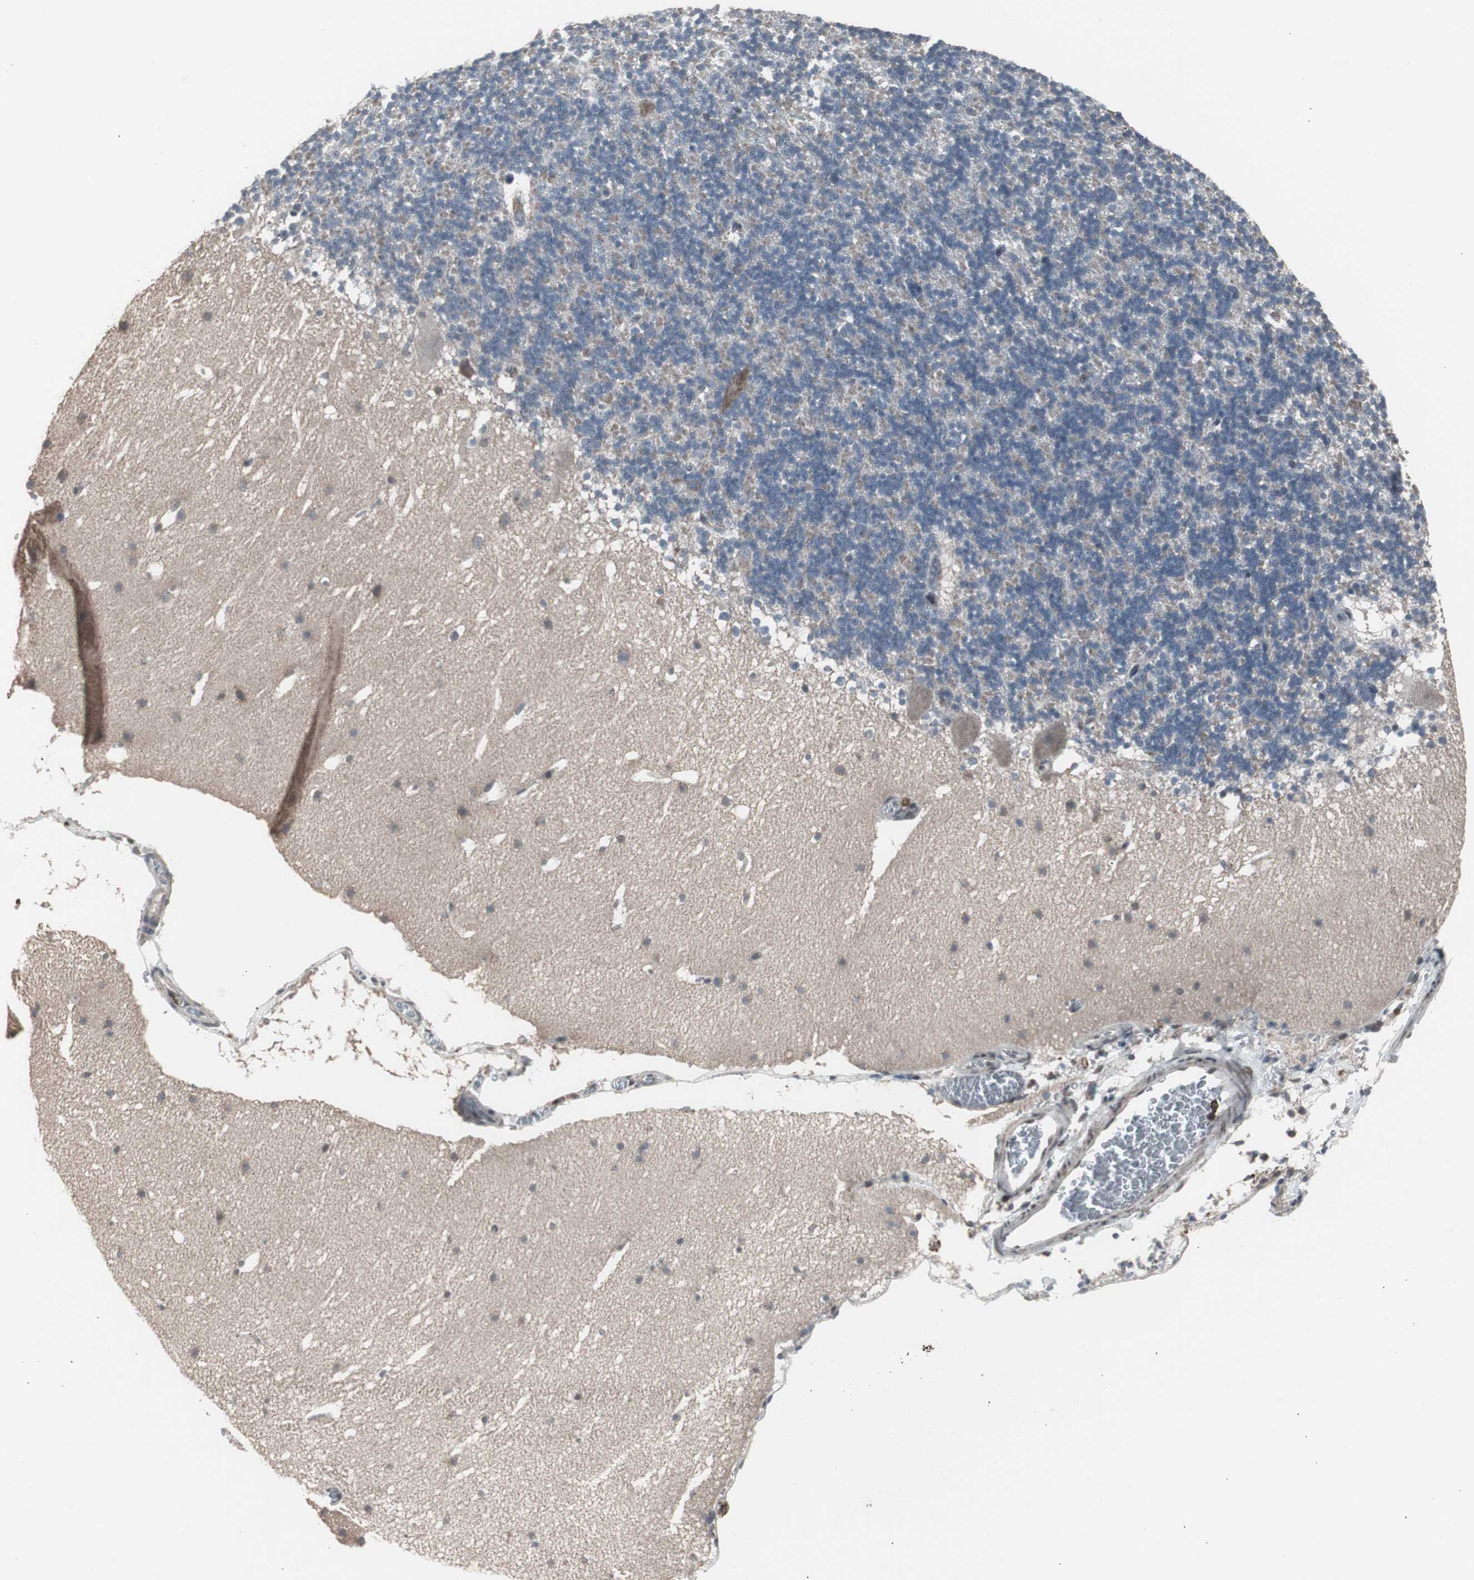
{"staining": {"intensity": "weak", "quantity": "<25%", "location": "cytoplasmic/membranous"}, "tissue": "cerebellum", "cell_type": "Cells in granular layer", "image_type": "normal", "snomed": [{"axis": "morphology", "description": "Normal tissue, NOS"}, {"axis": "topography", "description": "Cerebellum"}], "caption": "Protein analysis of normal cerebellum shows no significant positivity in cells in granular layer. (DAB IHC with hematoxylin counter stain).", "gene": "RXRA", "patient": {"sex": "male", "age": 45}}